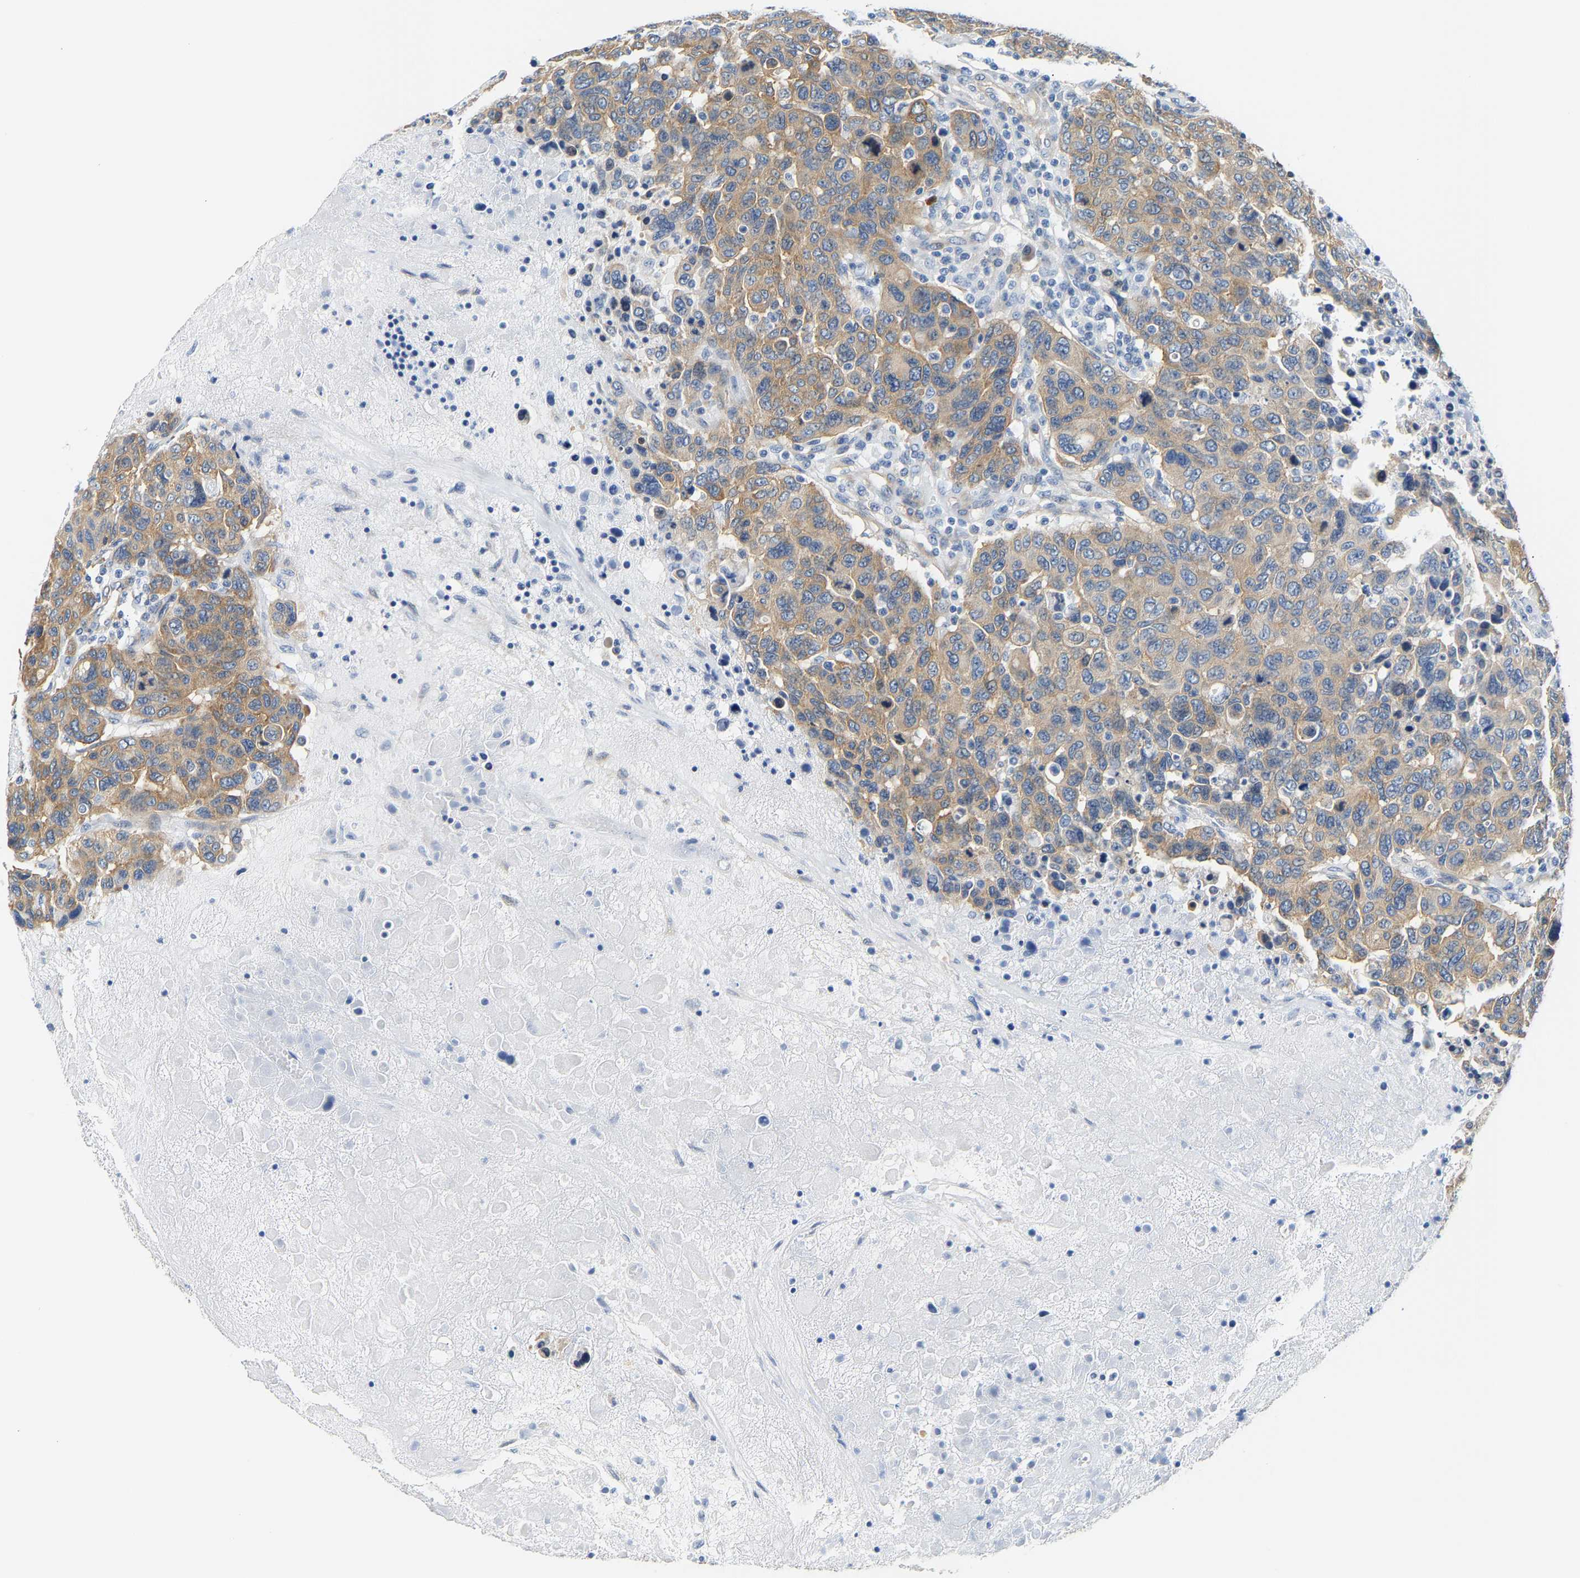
{"staining": {"intensity": "moderate", "quantity": "<25%", "location": "cytoplasmic/membranous"}, "tissue": "breast cancer", "cell_type": "Tumor cells", "image_type": "cancer", "snomed": [{"axis": "morphology", "description": "Duct carcinoma"}, {"axis": "topography", "description": "Breast"}], "caption": "Breast cancer was stained to show a protein in brown. There is low levels of moderate cytoplasmic/membranous staining in approximately <25% of tumor cells.", "gene": "PAWR", "patient": {"sex": "female", "age": 37}}